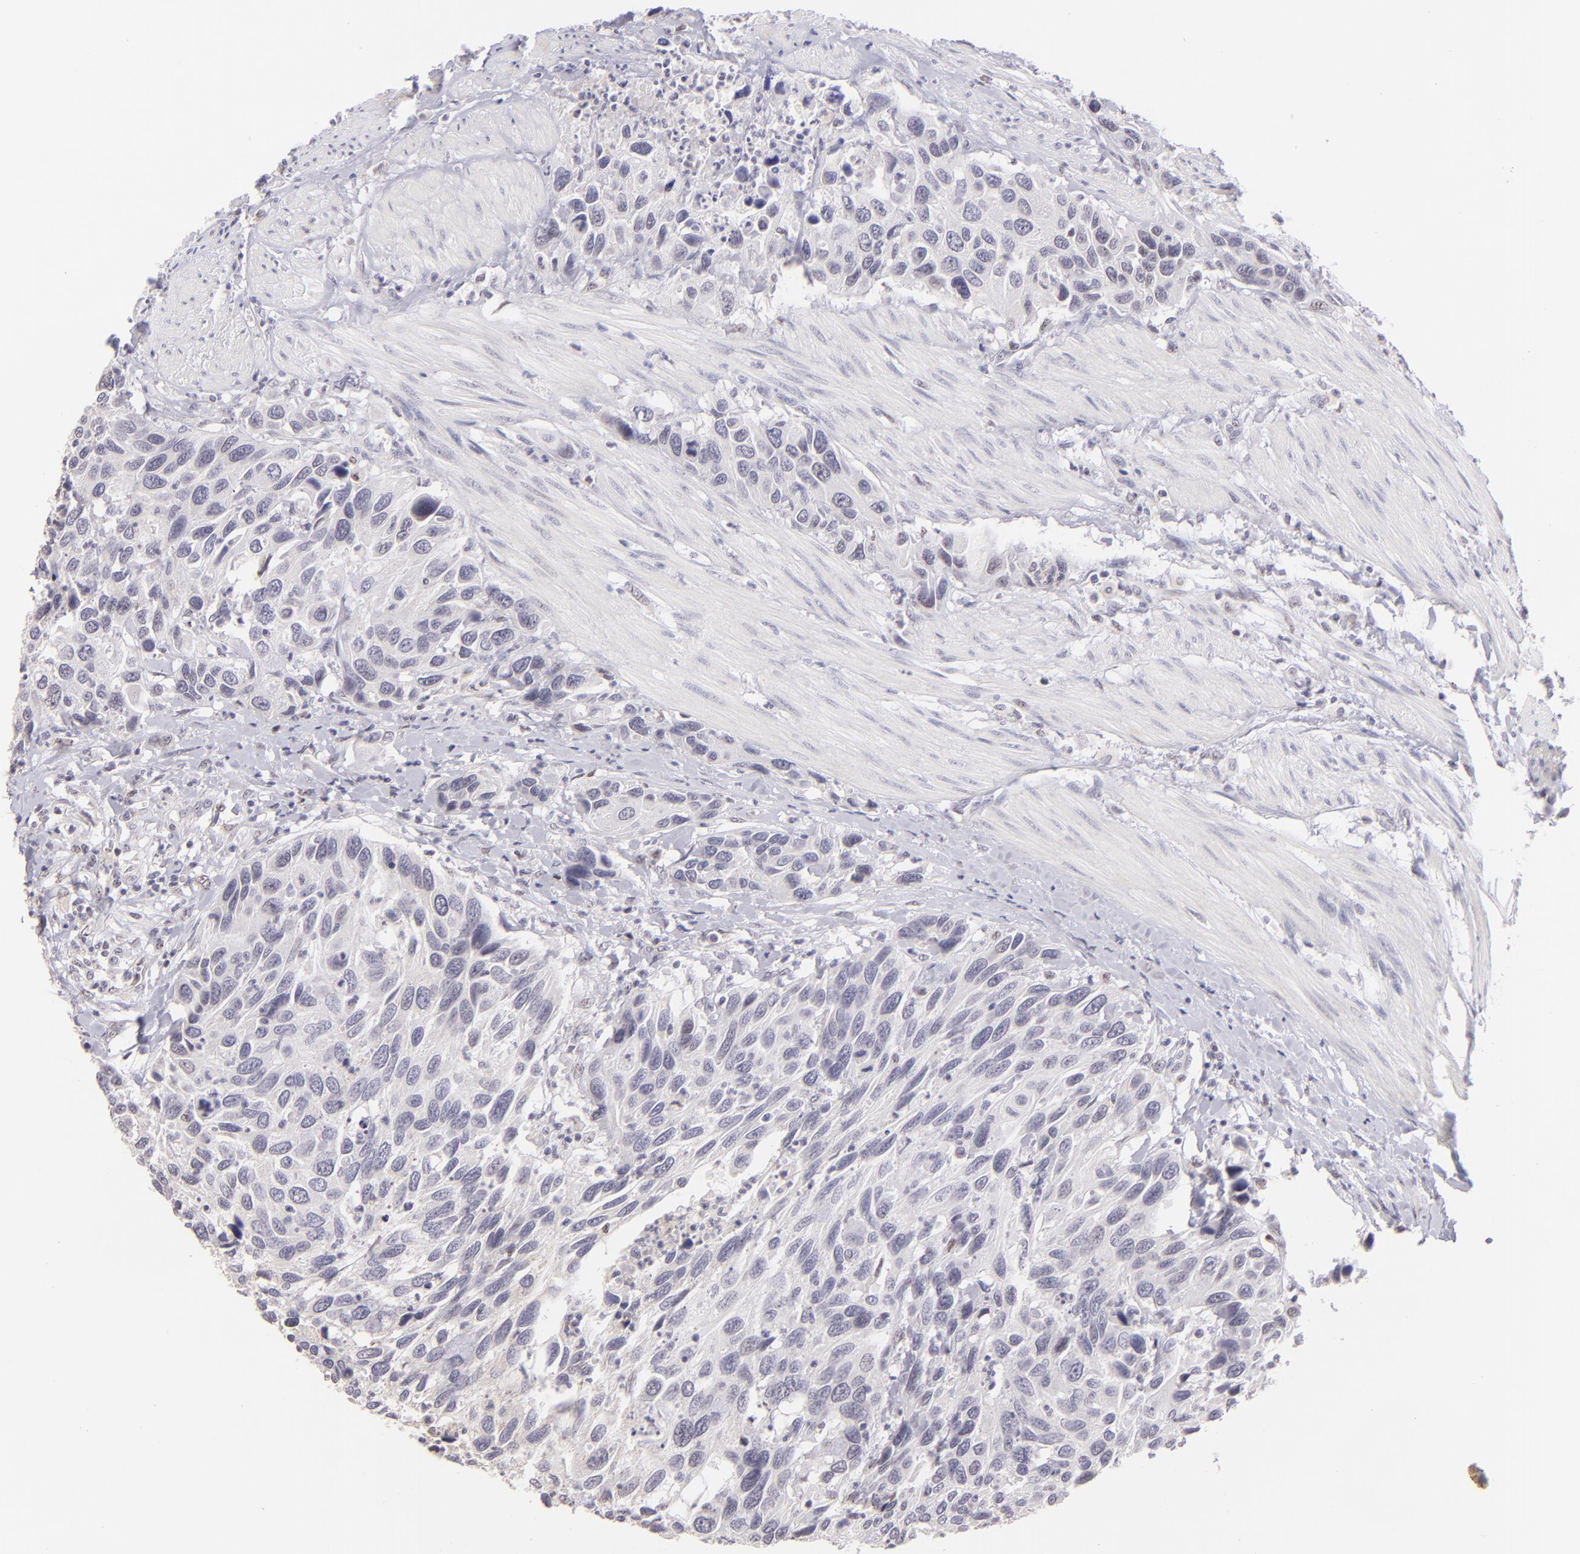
{"staining": {"intensity": "negative", "quantity": "none", "location": "none"}, "tissue": "urothelial cancer", "cell_type": "Tumor cells", "image_type": "cancer", "snomed": [{"axis": "morphology", "description": "Urothelial carcinoma, High grade"}, {"axis": "topography", "description": "Urinary bladder"}], "caption": "Tumor cells show no significant positivity in urothelial cancer.", "gene": "MAGEA1", "patient": {"sex": "male", "age": 66}}